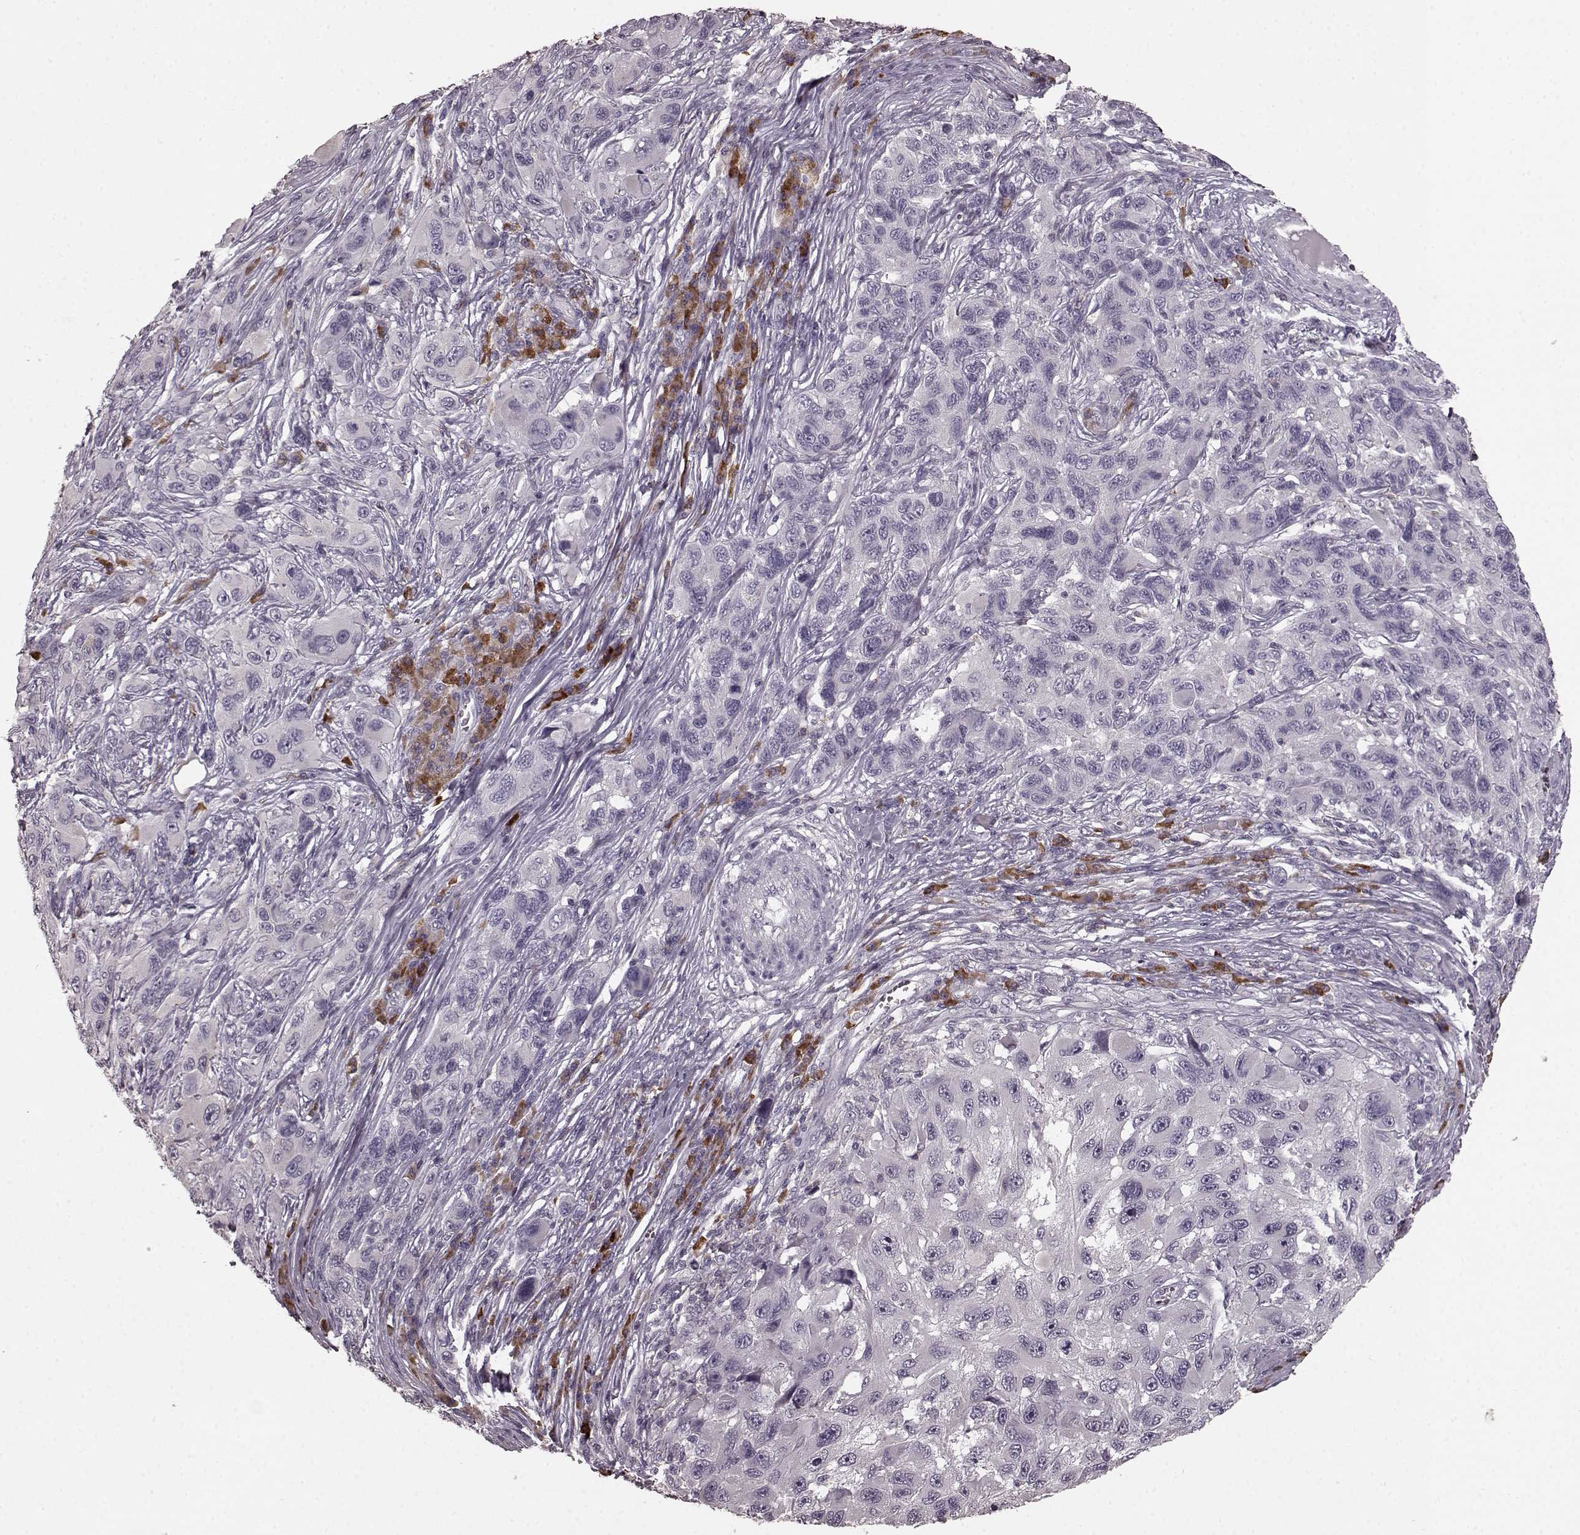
{"staining": {"intensity": "negative", "quantity": "none", "location": "none"}, "tissue": "melanoma", "cell_type": "Tumor cells", "image_type": "cancer", "snomed": [{"axis": "morphology", "description": "Malignant melanoma, NOS"}, {"axis": "topography", "description": "Skin"}], "caption": "This is an IHC image of melanoma. There is no positivity in tumor cells.", "gene": "CD28", "patient": {"sex": "male", "age": 53}}